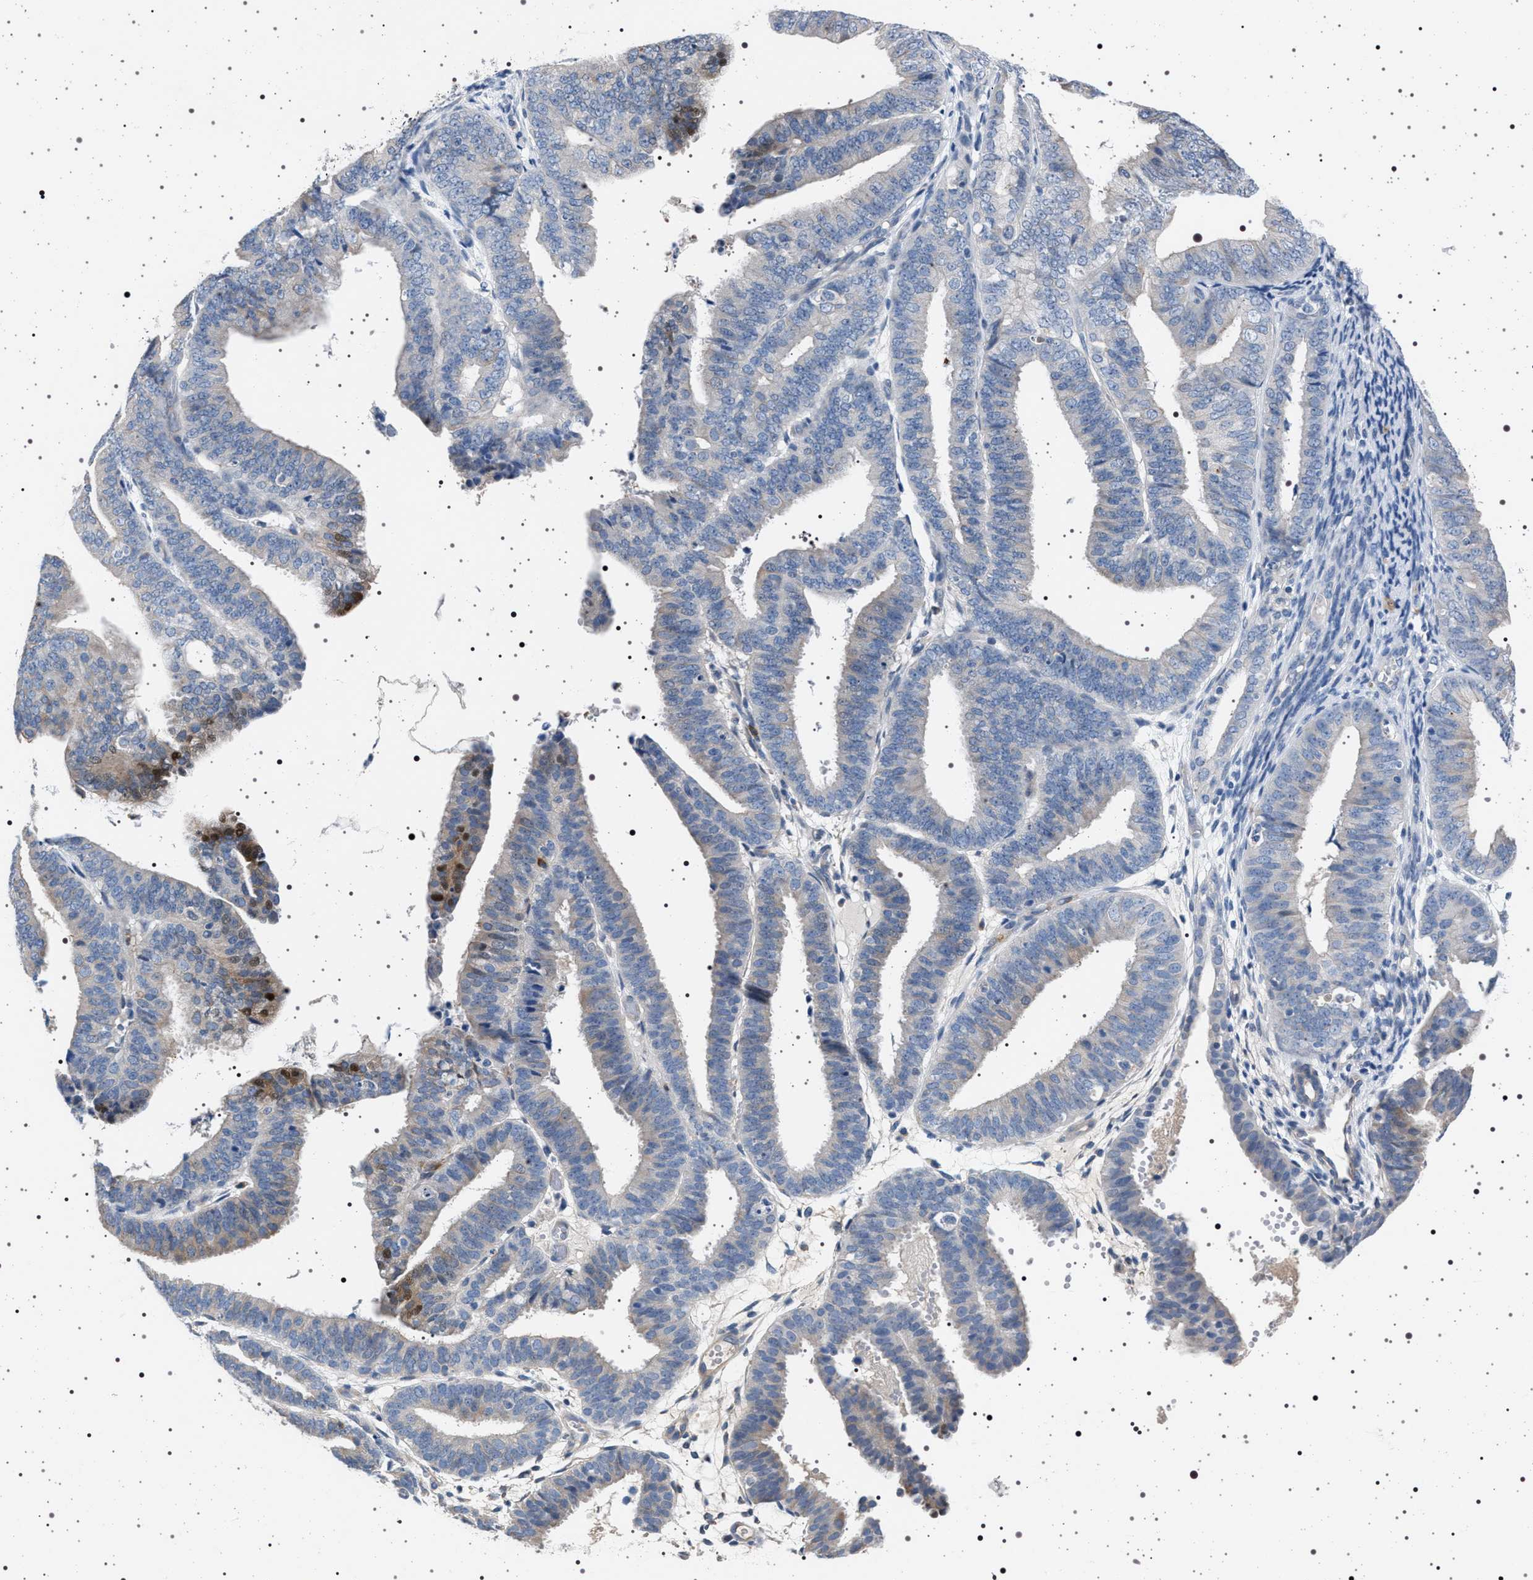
{"staining": {"intensity": "negative", "quantity": "none", "location": "none"}, "tissue": "endometrial cancer", "cell_type": "Tumor cells", "image_type": "cancer", "snomed": [{"axis": "morphology", "description": "Adenocarcinoma, NOS"}, {"axis": "topography", "description": "Endometrium"}], "caption": "A micrograph of endometrial cancer (adenocarcinoma) stained for a protein exhibits no brown staining in tumor cells.", "gene": "NAT9", "patient": {"sex": "female", "age": 63}}